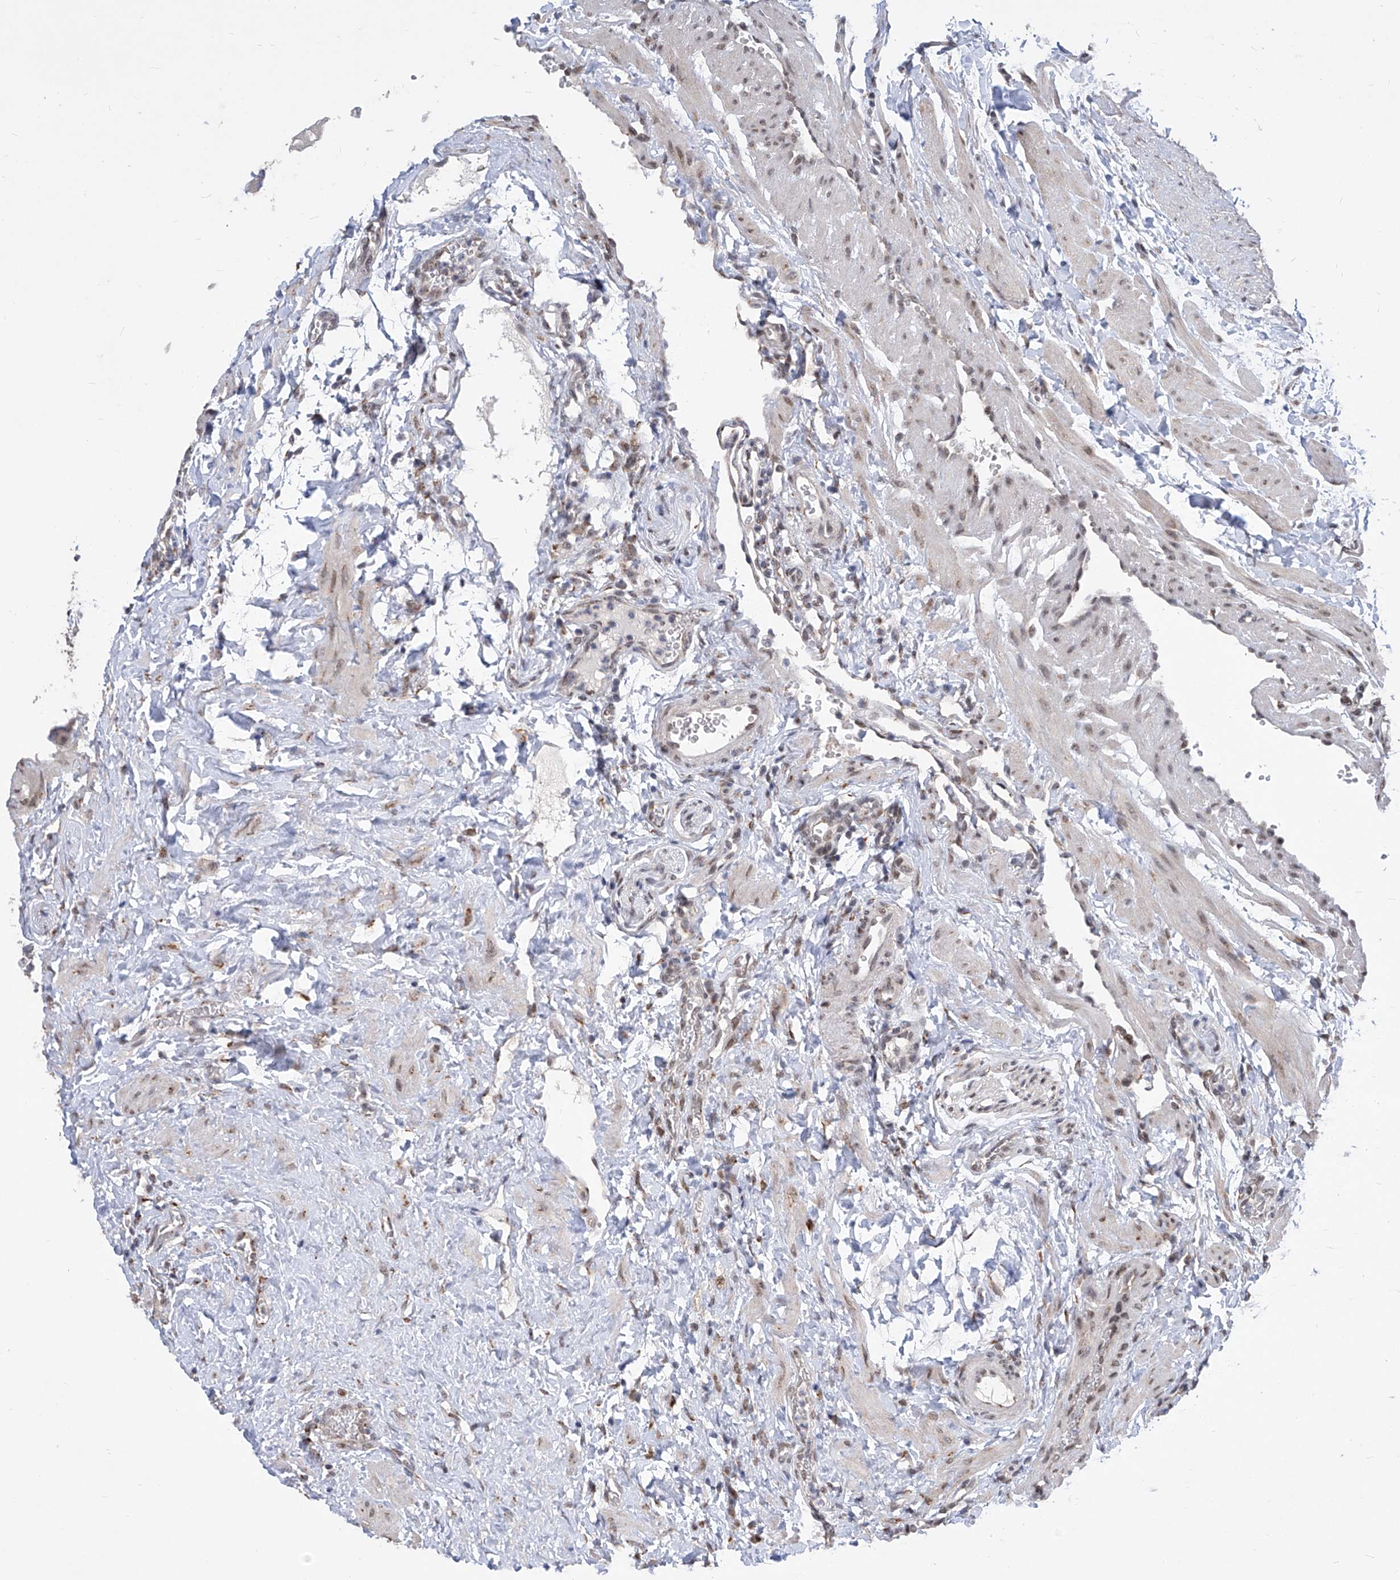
{"staining": {"intensity": "moderate", "quantity": "25%-75%", "location": "cytoplasmic/membranous"}, "tissue": "ovary", "cell_type": "Follicle cells", "image_type": "normal", "snomed": [{"axis": "morphology", "description": "Normal tissue, NOS"}, {"axis": "morphology", "description": "Cyst, NOS"}, {"axis": "topography", "description": "Ovary"}], "caption": "Immunohistochemistry (IHC) photomicrograph of benign ovary: ovary stained using immunohistochemistry shows medium levels of moderate protein expression localized specifically in the cytoplasmic/membranous of follicle cells, appearing as a cytoplasmic/membranous brown color.", "gene": "CETN1", "patient": {"sex": "female", "age": 33}}